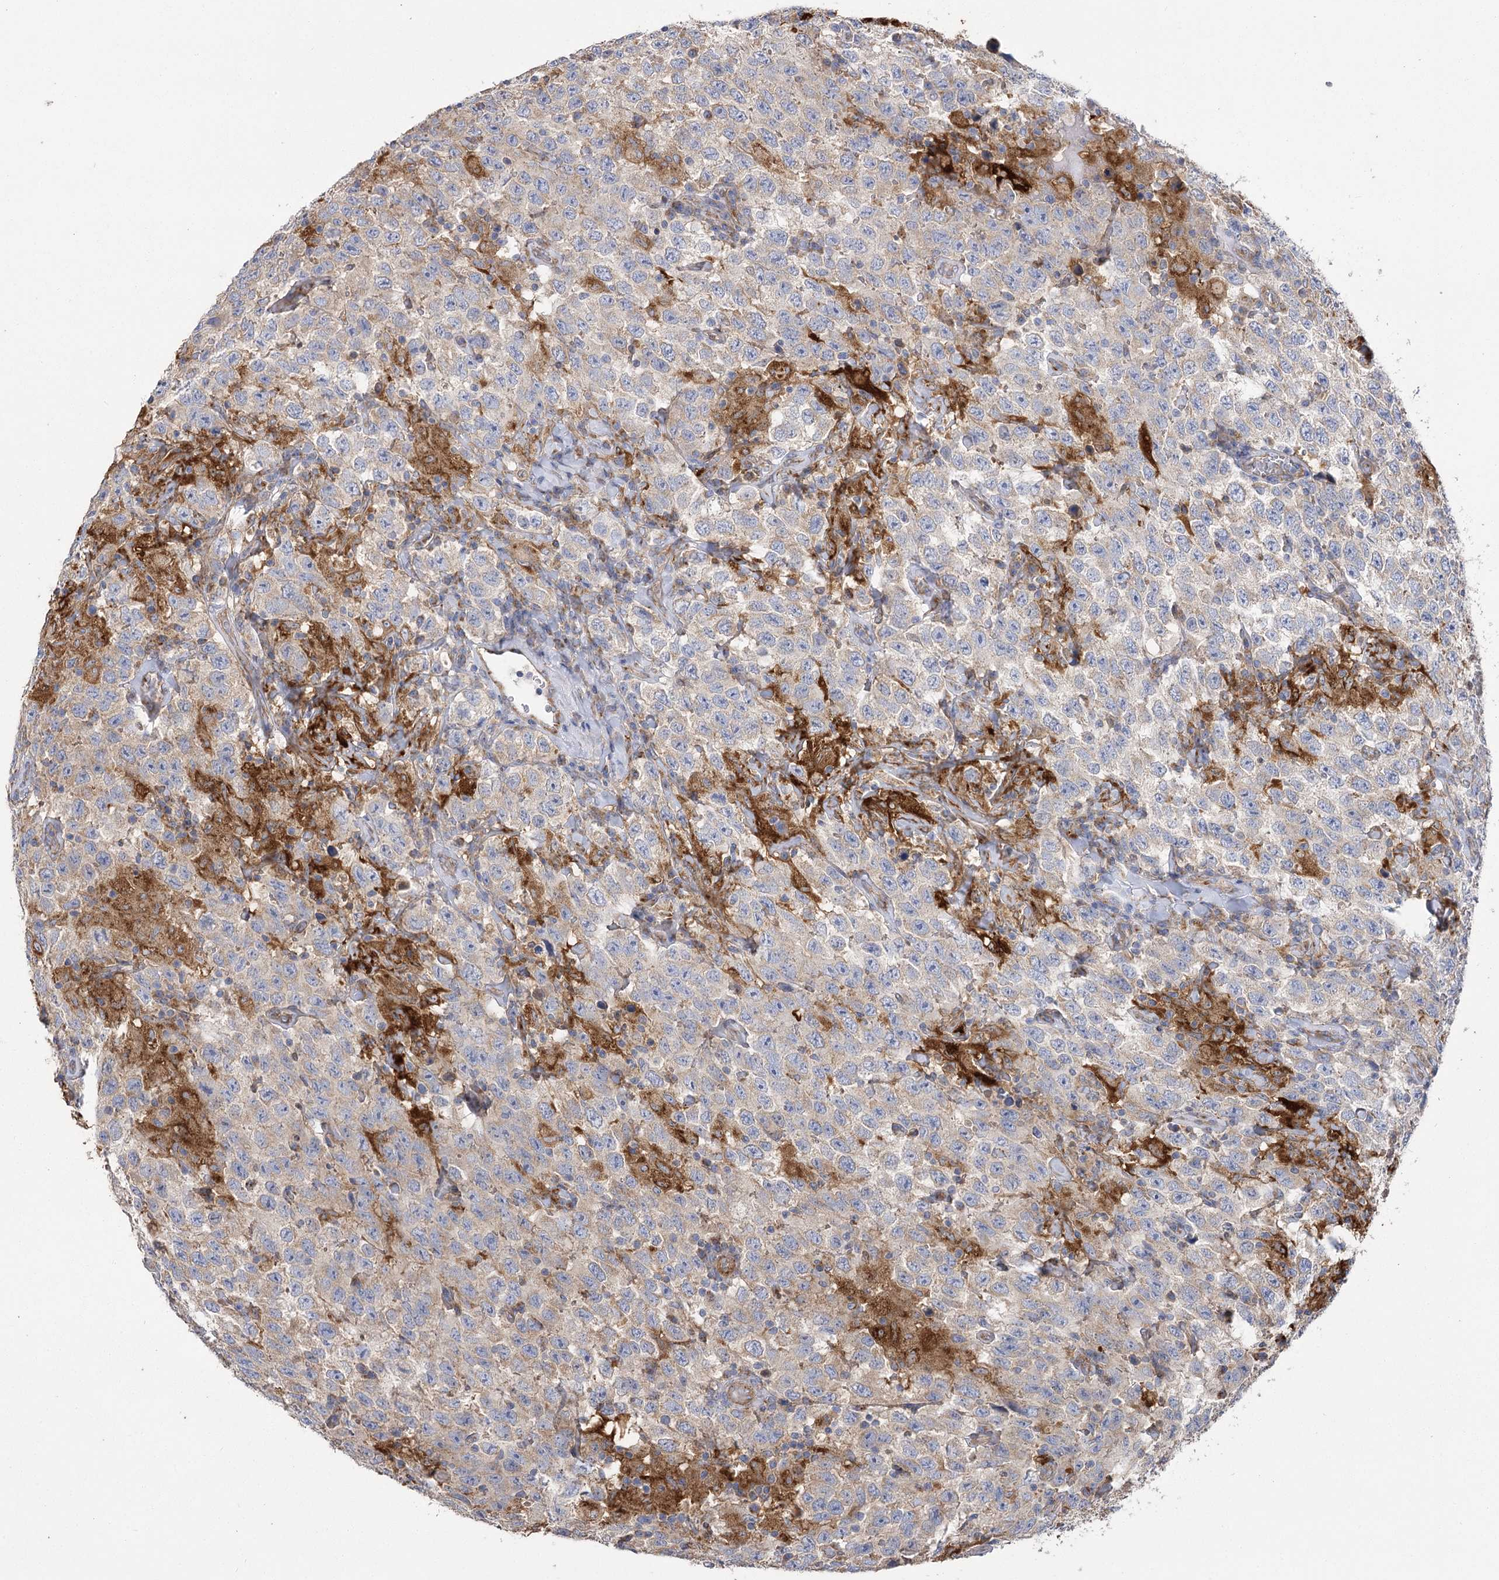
{"staining": {"intensity": "weak", "quantity": "<25%", "location": "cytoplasmic/membranous"}, "tissue": "testis cancer", "cell_type": "Tumor cells", "image_type": "cancer", "snomed": [{"axis": "morphology", "description": "Seminoma, NOS"}, {"axis": "topography", "description": "Testis"}], "caption": "The immunohistochemistry histopathology image has no significant staining in tumor cells of testis cancer tissue.", "gene": "RMDN2", "patient": {"sex": "male", "age": 41}}